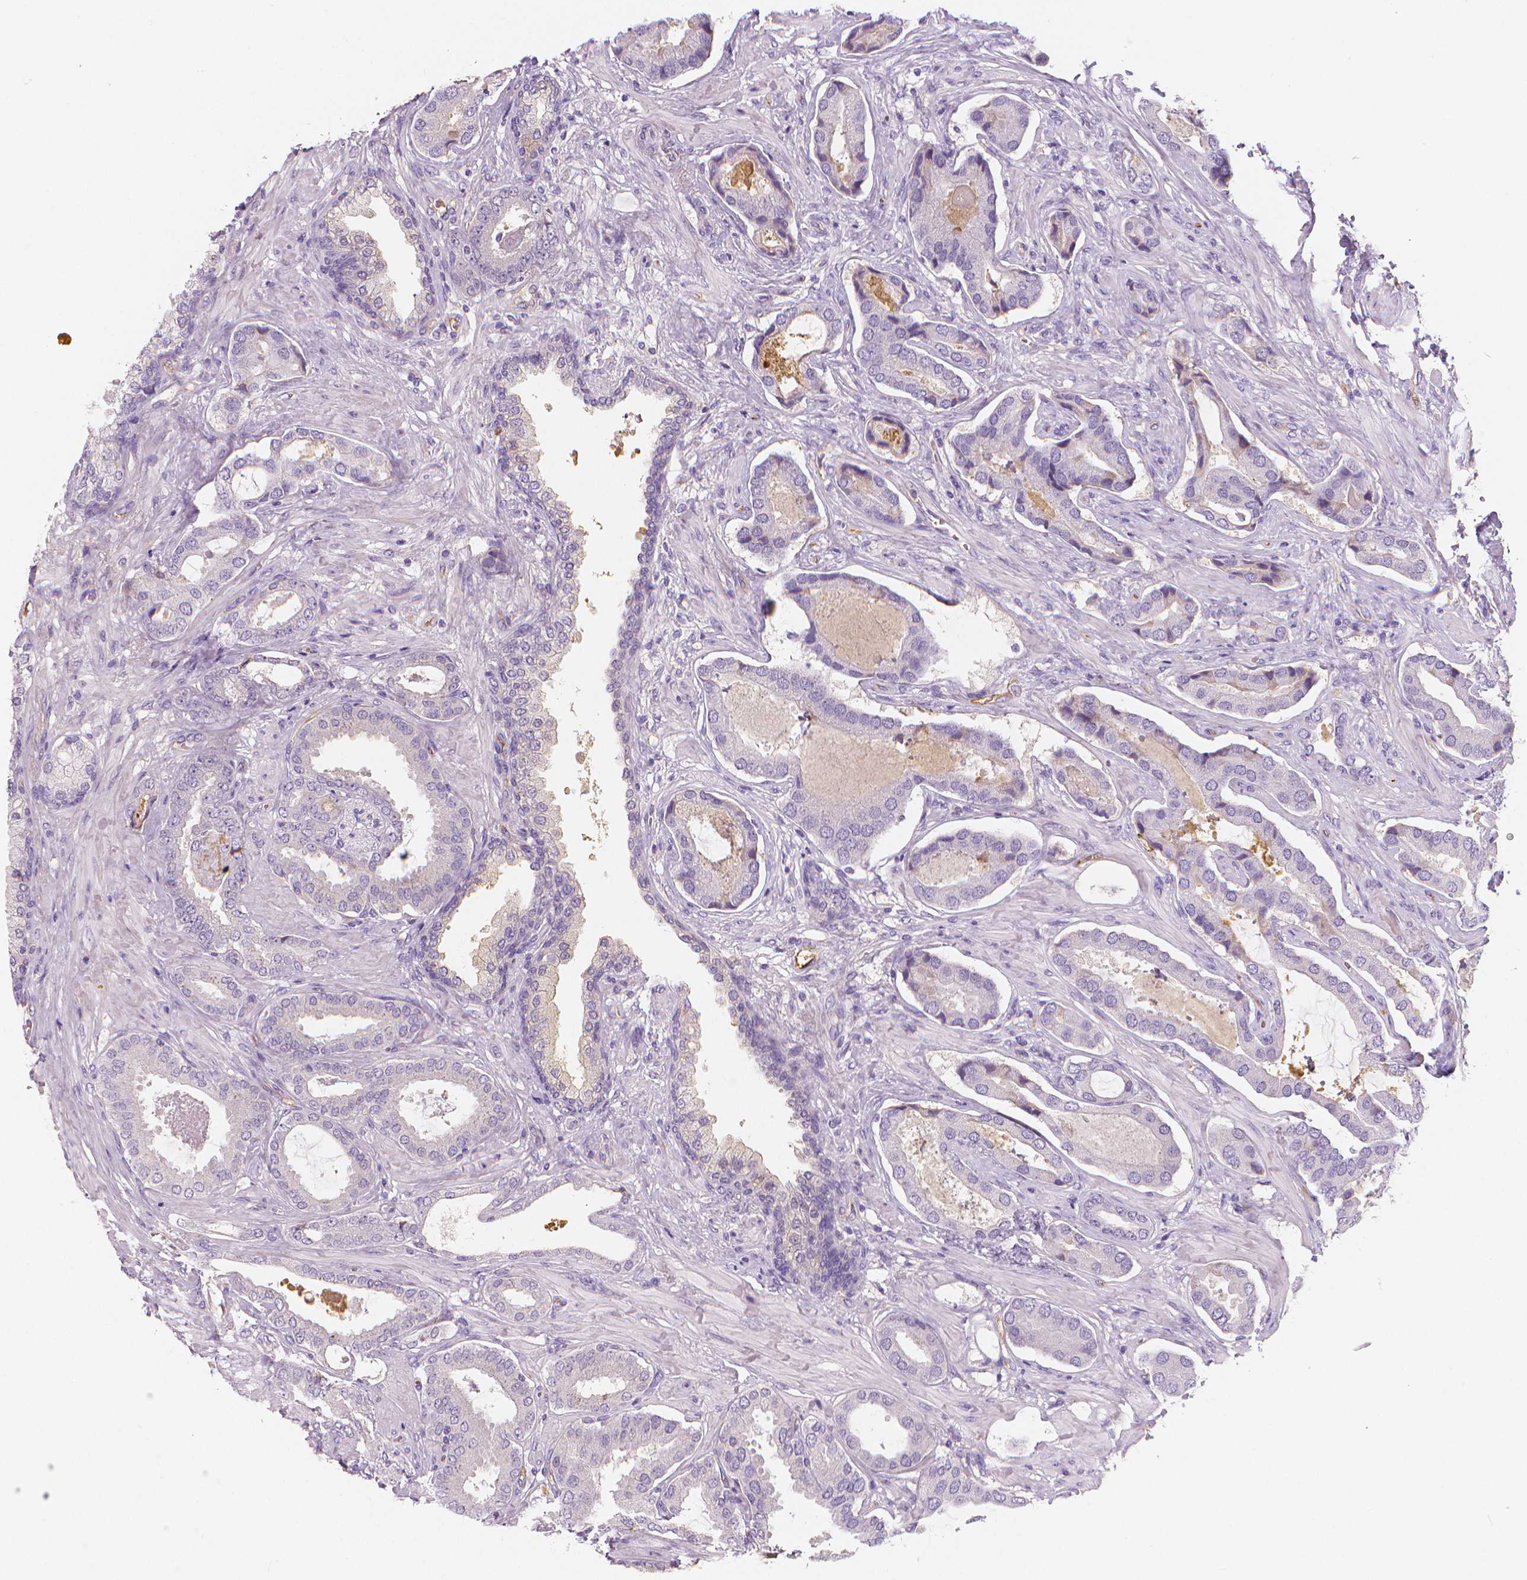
{"staining": {"intensity": "negative", "quantity": "none", "location": "none"}, "tissue": "prostate cancer", "cell_type": "Tumor cells", "image_type": "cancer", "snomed": [{"axis": "morphology", "description": "Adenocarcinoma, NOS"}, {"axis": "topography", "description": "Prostate"}], "caption": "Prostate cancer was stained to show a protein in brown. There is no significant staining in tumor cells. Nuclei are stained in blue.", "gene": "APOA4", "patient": {"sex": "male", "age": 64}}